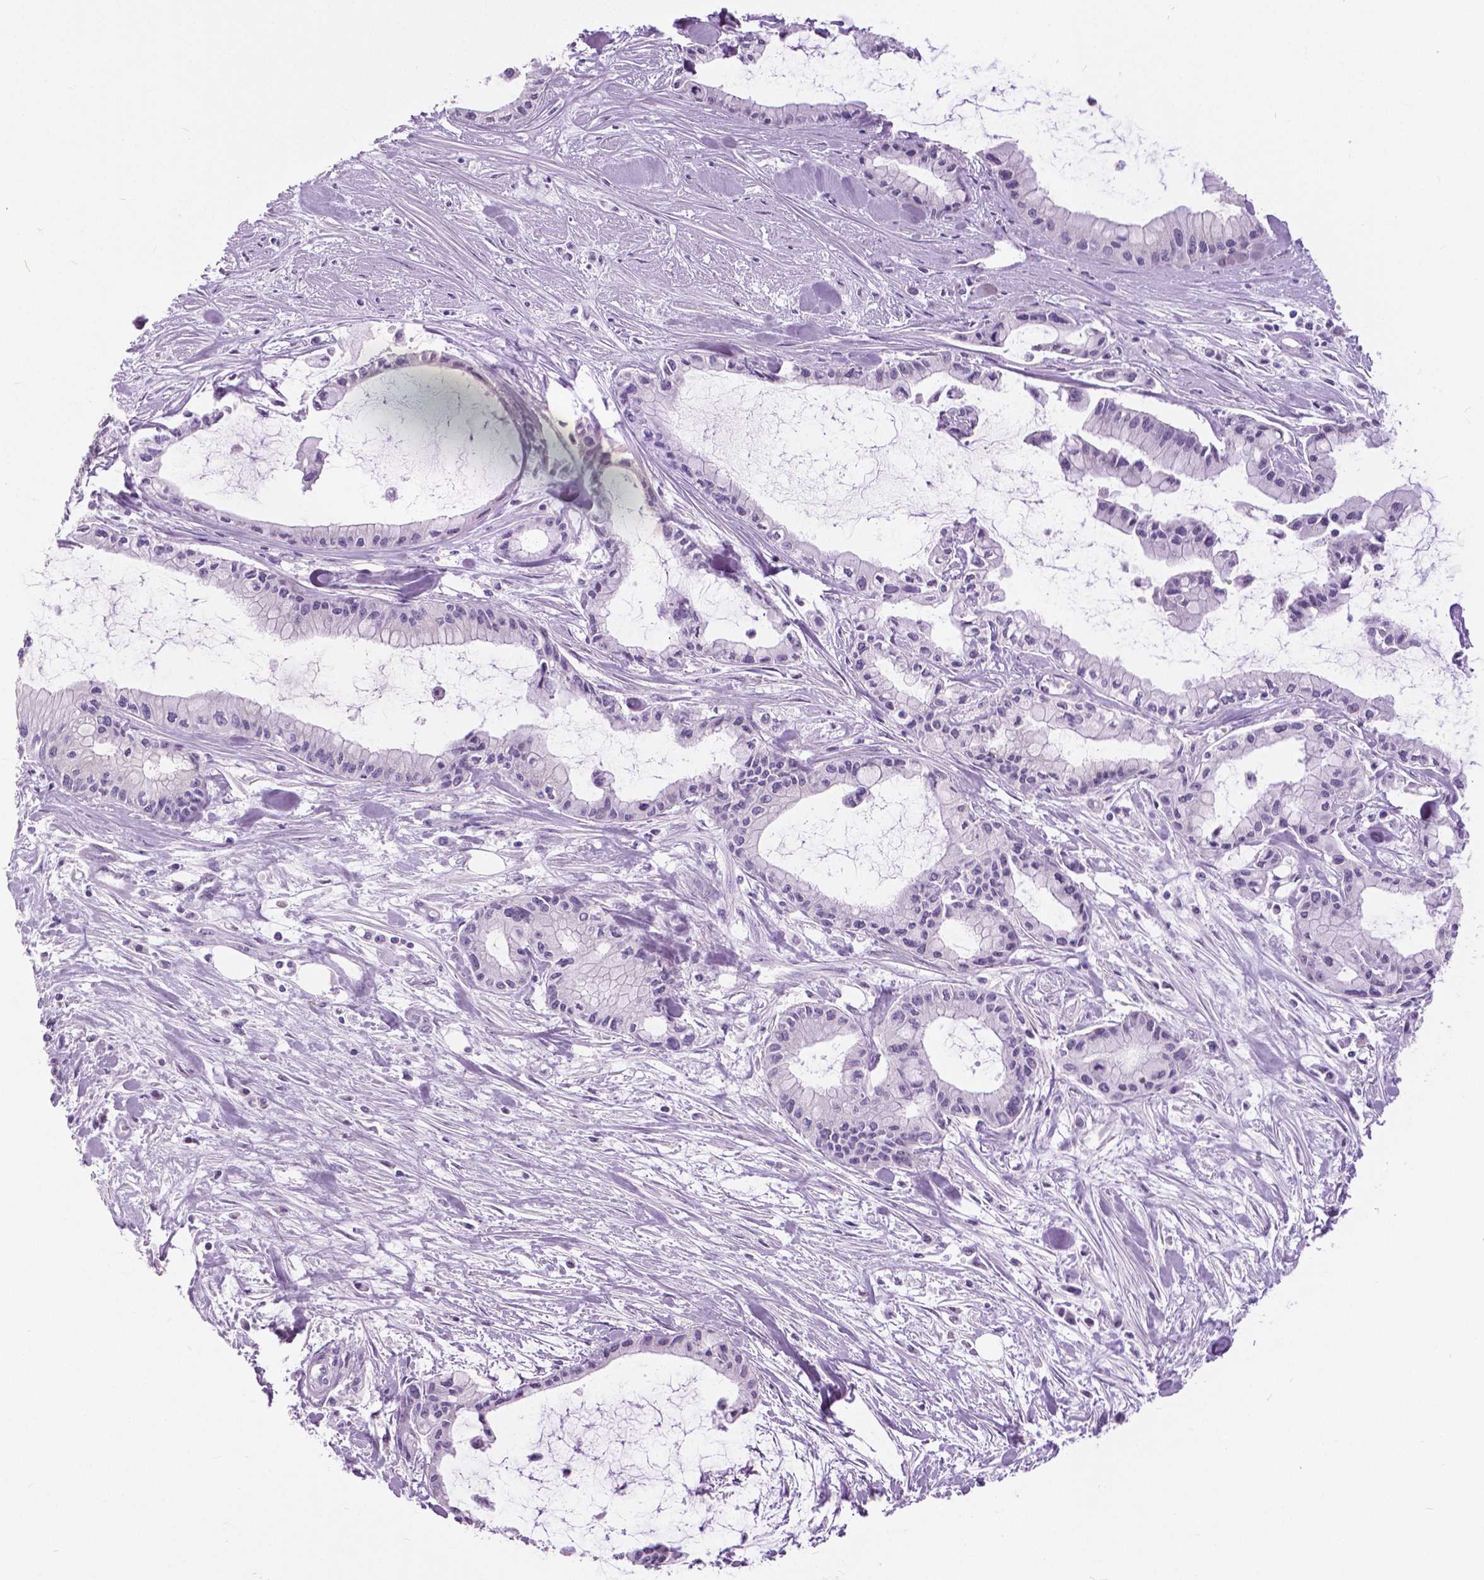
{"staining": {"intensity": "negative", "quantity": "none", "location": "none"}, "tissue": "pancreatic cancer", "cell_type": "Tumor cells", "image_type": "cancer", "snomed": [{"axis": "morphology", "description": "Adenocarcinoma, NOS"}, {"axis": "topography", "description": "Pancreas"}], "caption": "Pancreatic cancer was stained to show a protein in brown. There is no significant expression in tumor cells.", "gene": "MYOM1", "patient": {"sex": "male", "age": 48}}